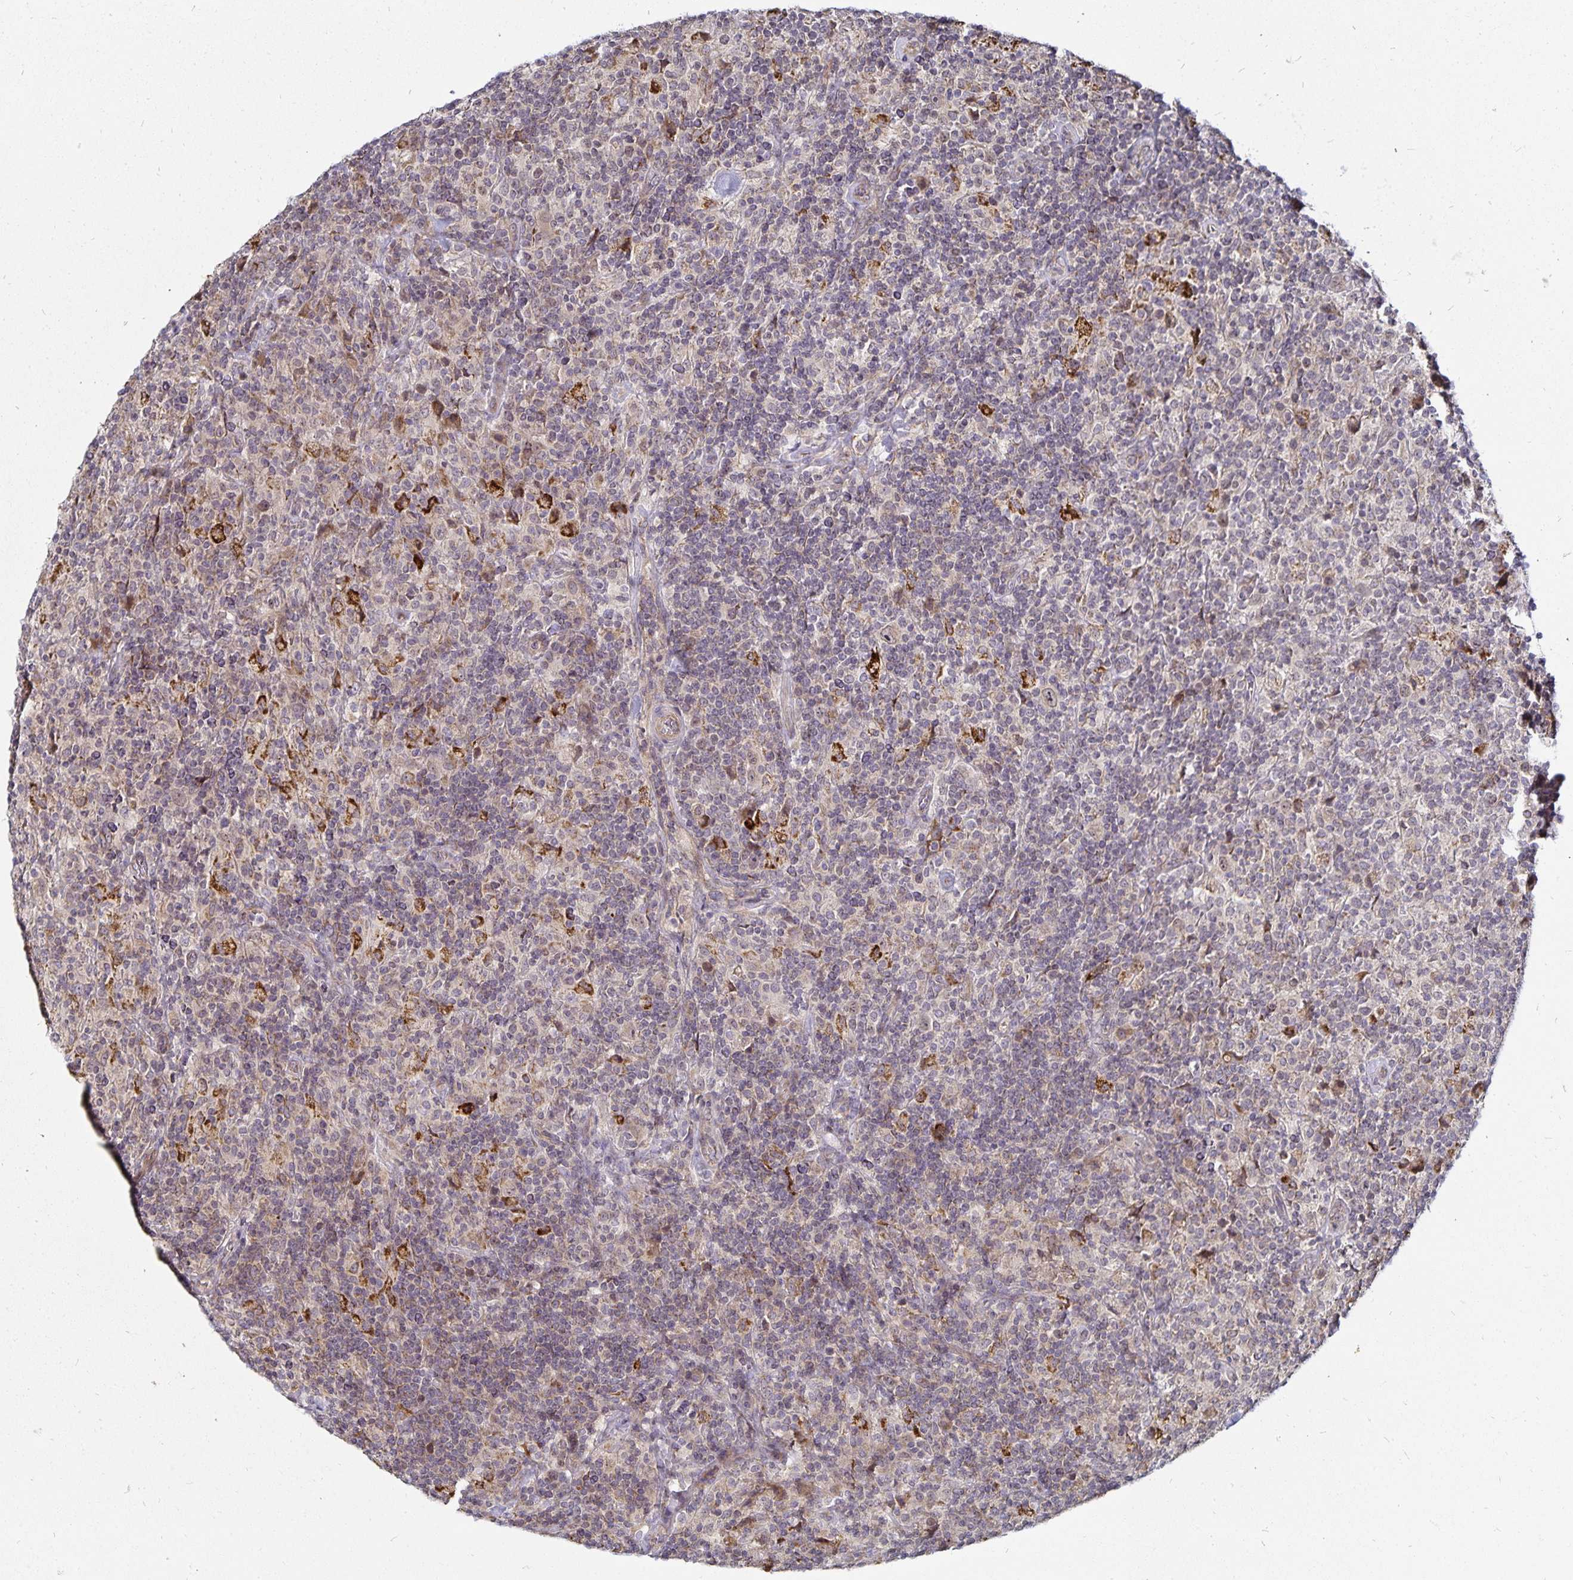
{"staining": {"intensity": "negative", "quantity": "none", "location": "none"}, "tissue": "lymphoma", "cell_type": "Tumor cells", "image_type": "cancer", "snomed": [{"axis": "morphology", "description": "Hodgkin's disease, NOS"}, {"axis": "topography", "description": "Lymph node"}], "caption": "This is a image of immunohistochemistry (IHC) staining of lymphoma, which shows no staining in tumor cells.", "gene": "CYP27A1", "patient": {"sex": "male", "age": 70}}